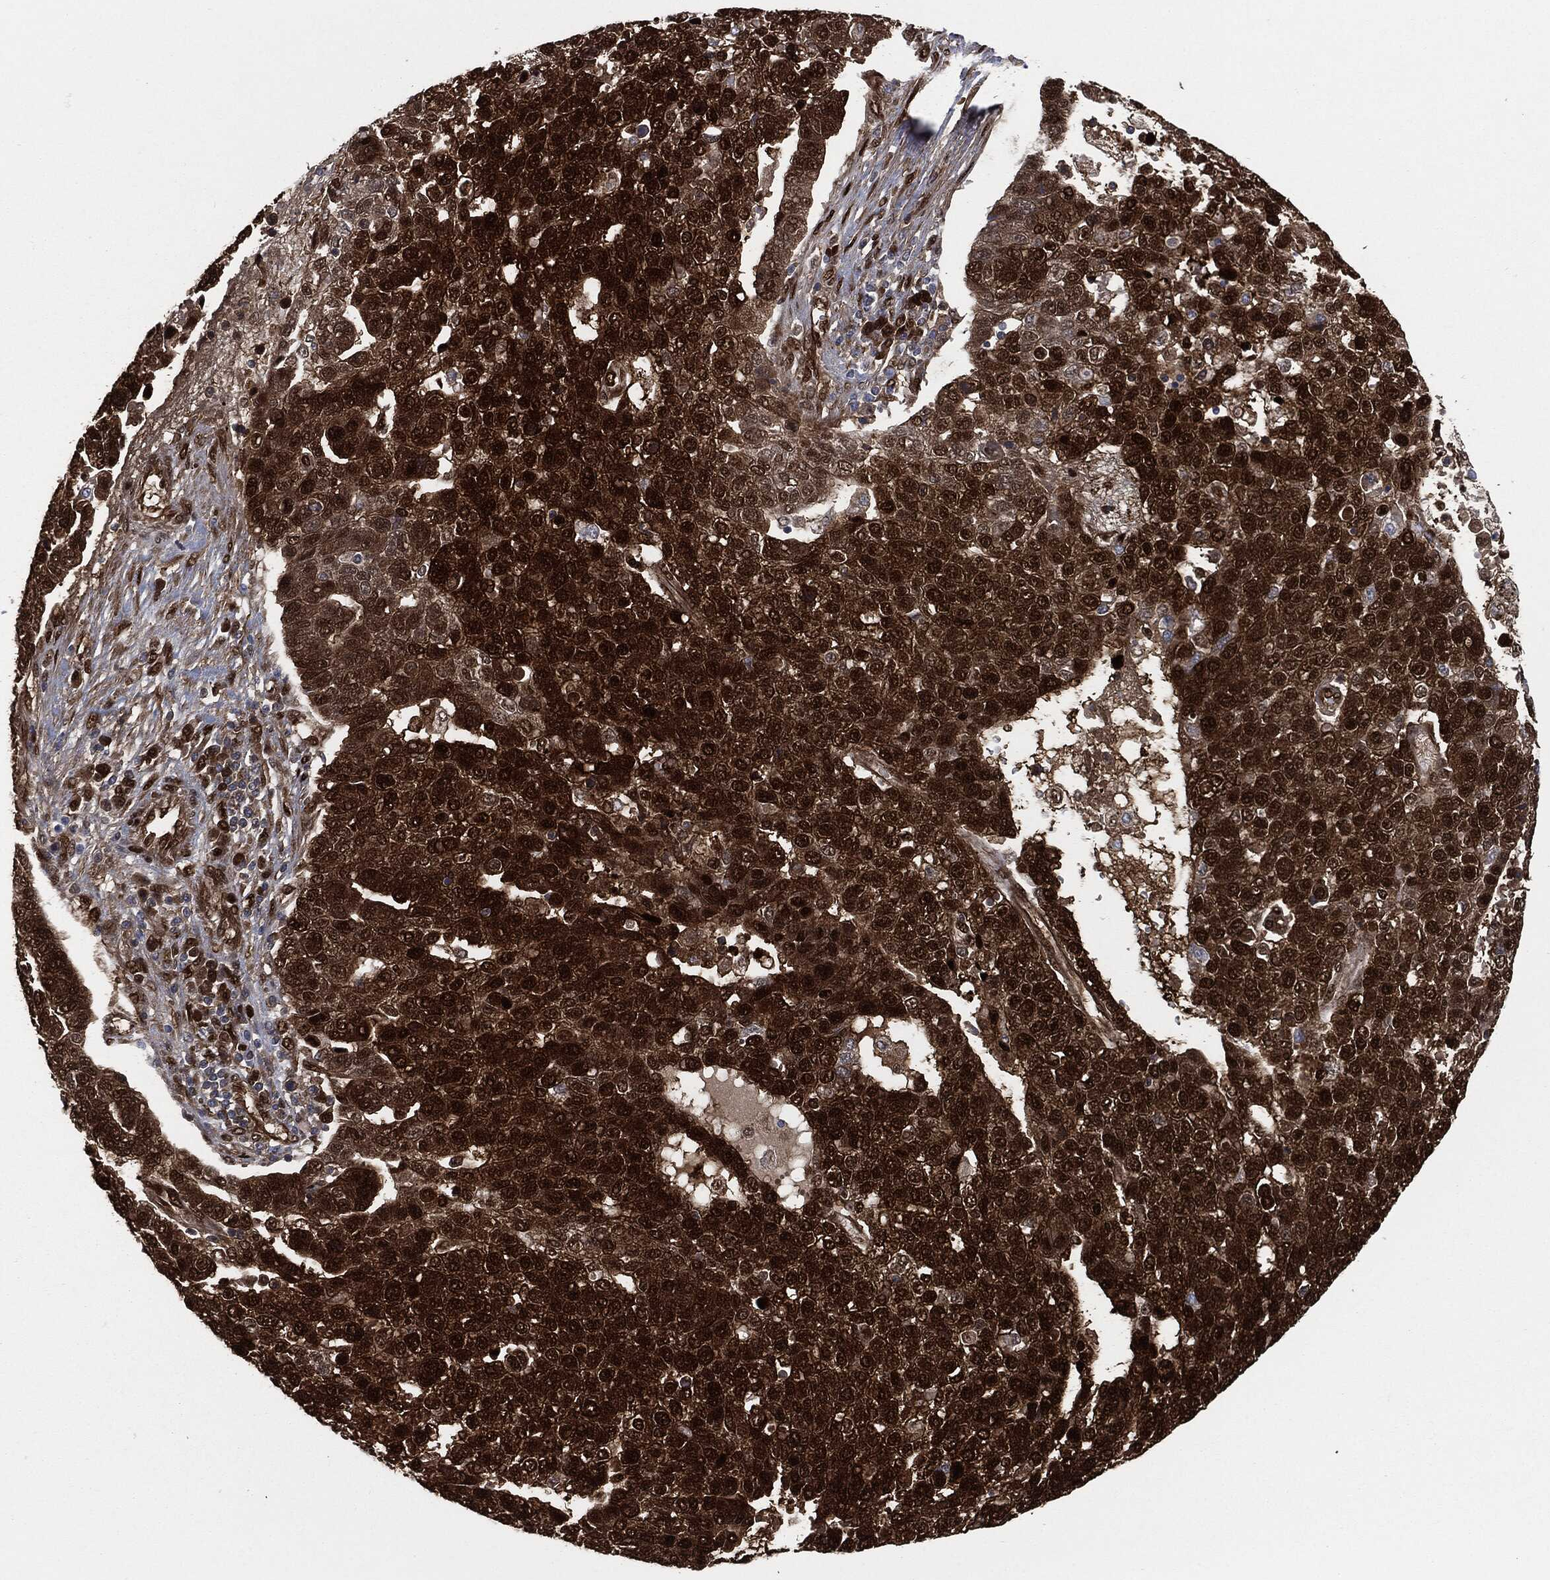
{"staining": {"intensity": "strong", "quantity": ">75%", "location": "cytoplasmic/membranous,nuclear"}, "tissue": "pancreatic cancer", "cell_type": "Tumor cells", "image_type": "cancer", "snomed": [{"axis": "morphology", "description": "Adenocarcinoma, NOS"}, {"axis": "topography", "description": "Pancreas"}], "caption": "Pancreatic adenocarcinoma stained for a protein exhibits strong cytoplasmic/membranous and nuclear positivity in tumor cells.", "gene": "DCTN1", "patient": {"sex": "female", "age": 61}}